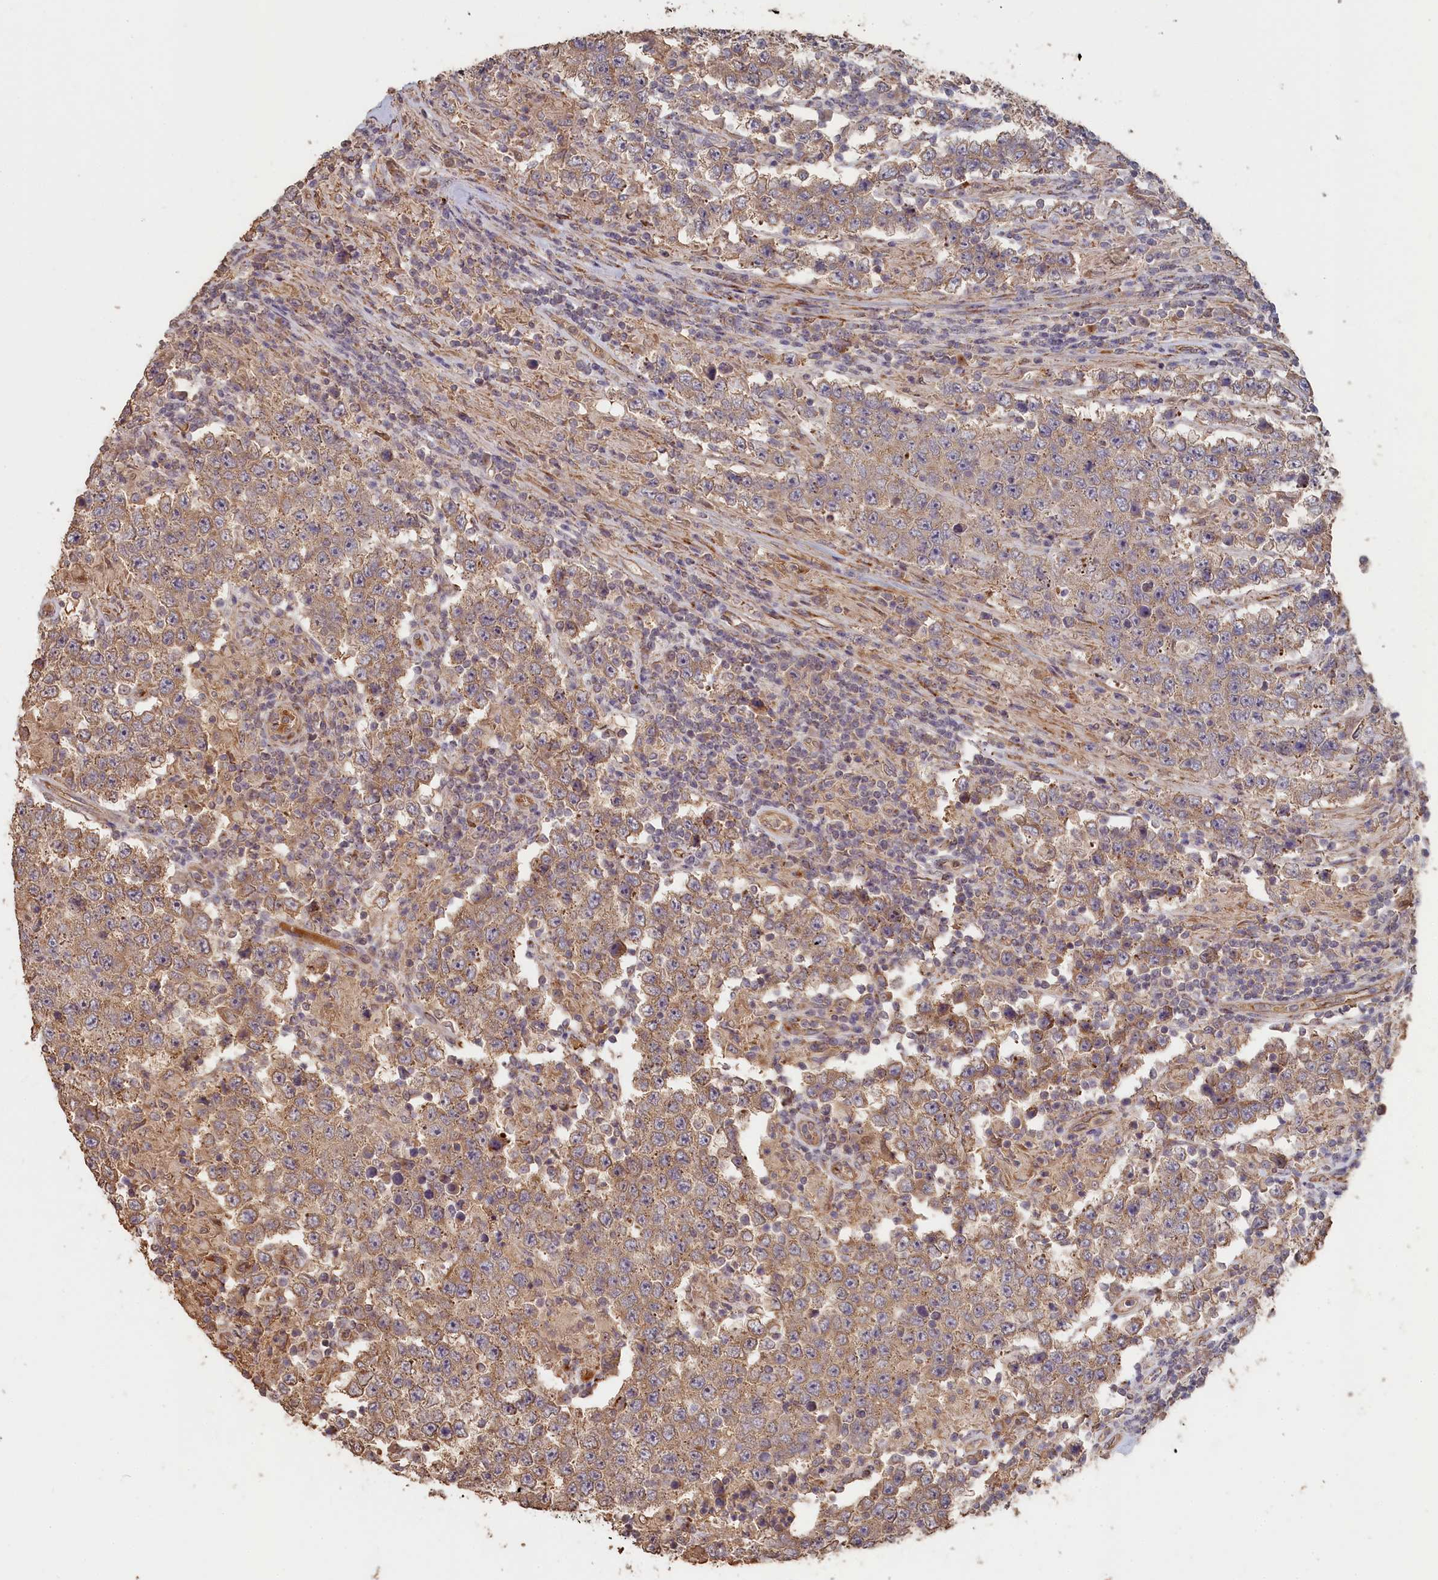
{"staining": {"intensity": "moderate", "quantity": ">75%", "location": "cytoplasmic/membranous"}, "tissue": "testis cancer", "cell_type": "Tumor cells", "image_type": "cancer", "snomed": [{"axis": "morphology", "description": "Normal tissue, NOS"}, {"axis": "morphology", "description": "Urothelial carcinoma, High grade"}, {"axis": "morphology", "description": "Seminoma, NOS"}, {"axis": "morphology", "description": "Carcinoma, Embryonal, NOS"}, {"axis": "topography", "description": "Urinary bladder"}, {"axis": "topography", "description": "Testis"}], "caption": "A brown stain shows moderate cytoplasmic/membranous expression of a protein in testis cancer tumor cells. (IHC, brightfield microscopy, high magnification).", "gene": "STX16", "patient": {"sex": "male", "age": 41}}